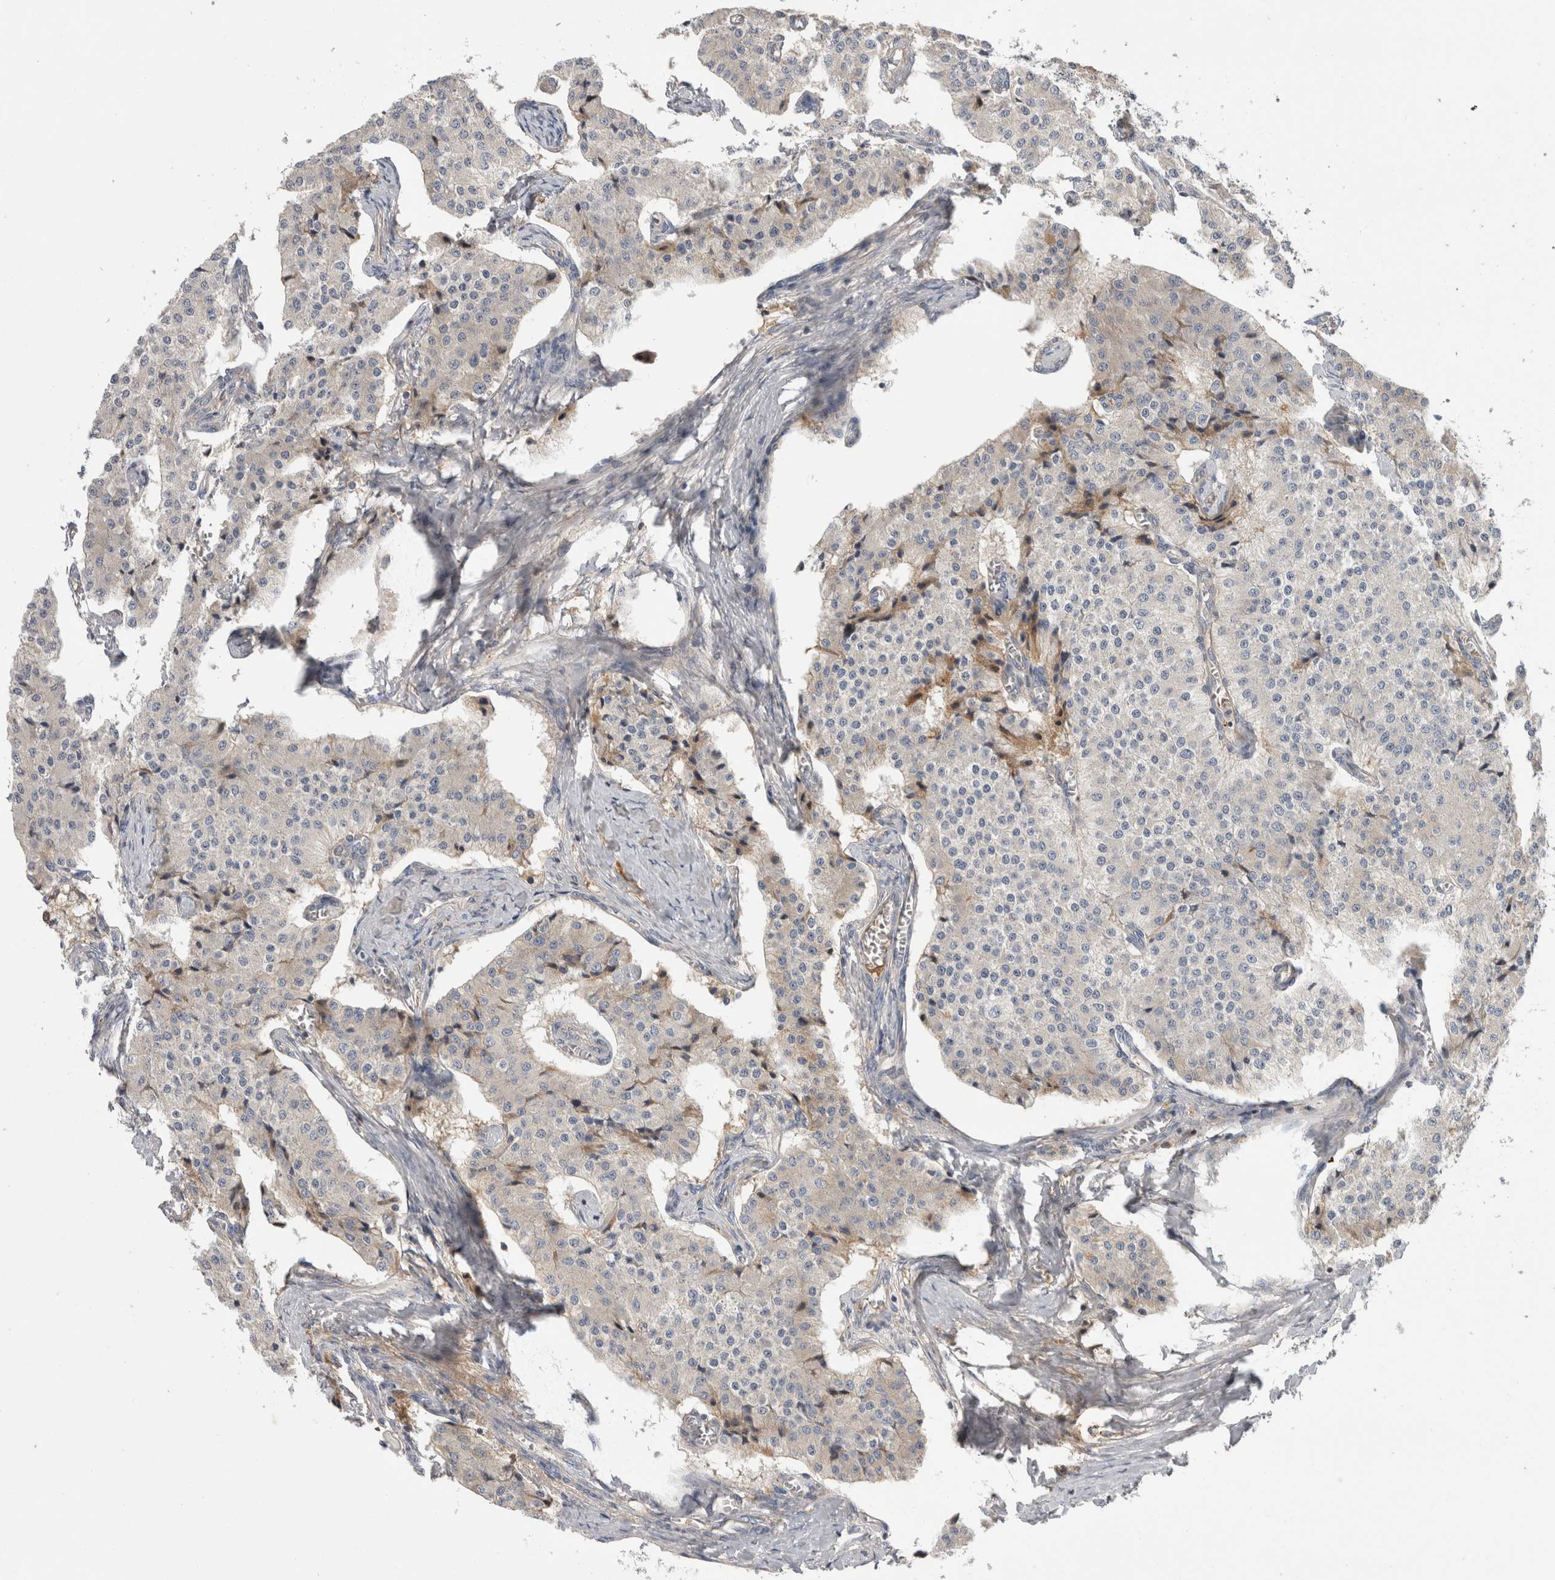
{"staining": {"intensity": "weak", "quantity": "<25%", "location": "cytoplasmic/membranous"}, "tissue": "carcinoid", "cell_type": "Tumor cells", "image_type": "cancer", "snomed": [{"axis": "morphology", "description": "Carcinoid, malignant, NOS"}, {"axis": "topography", "description": "Colon"}], "caption": "Tumor cells are negative for brown protein staining in carcinoid (malignant).", "gene": "TBCE", "patient": {"sex": "female", "age": 52}}